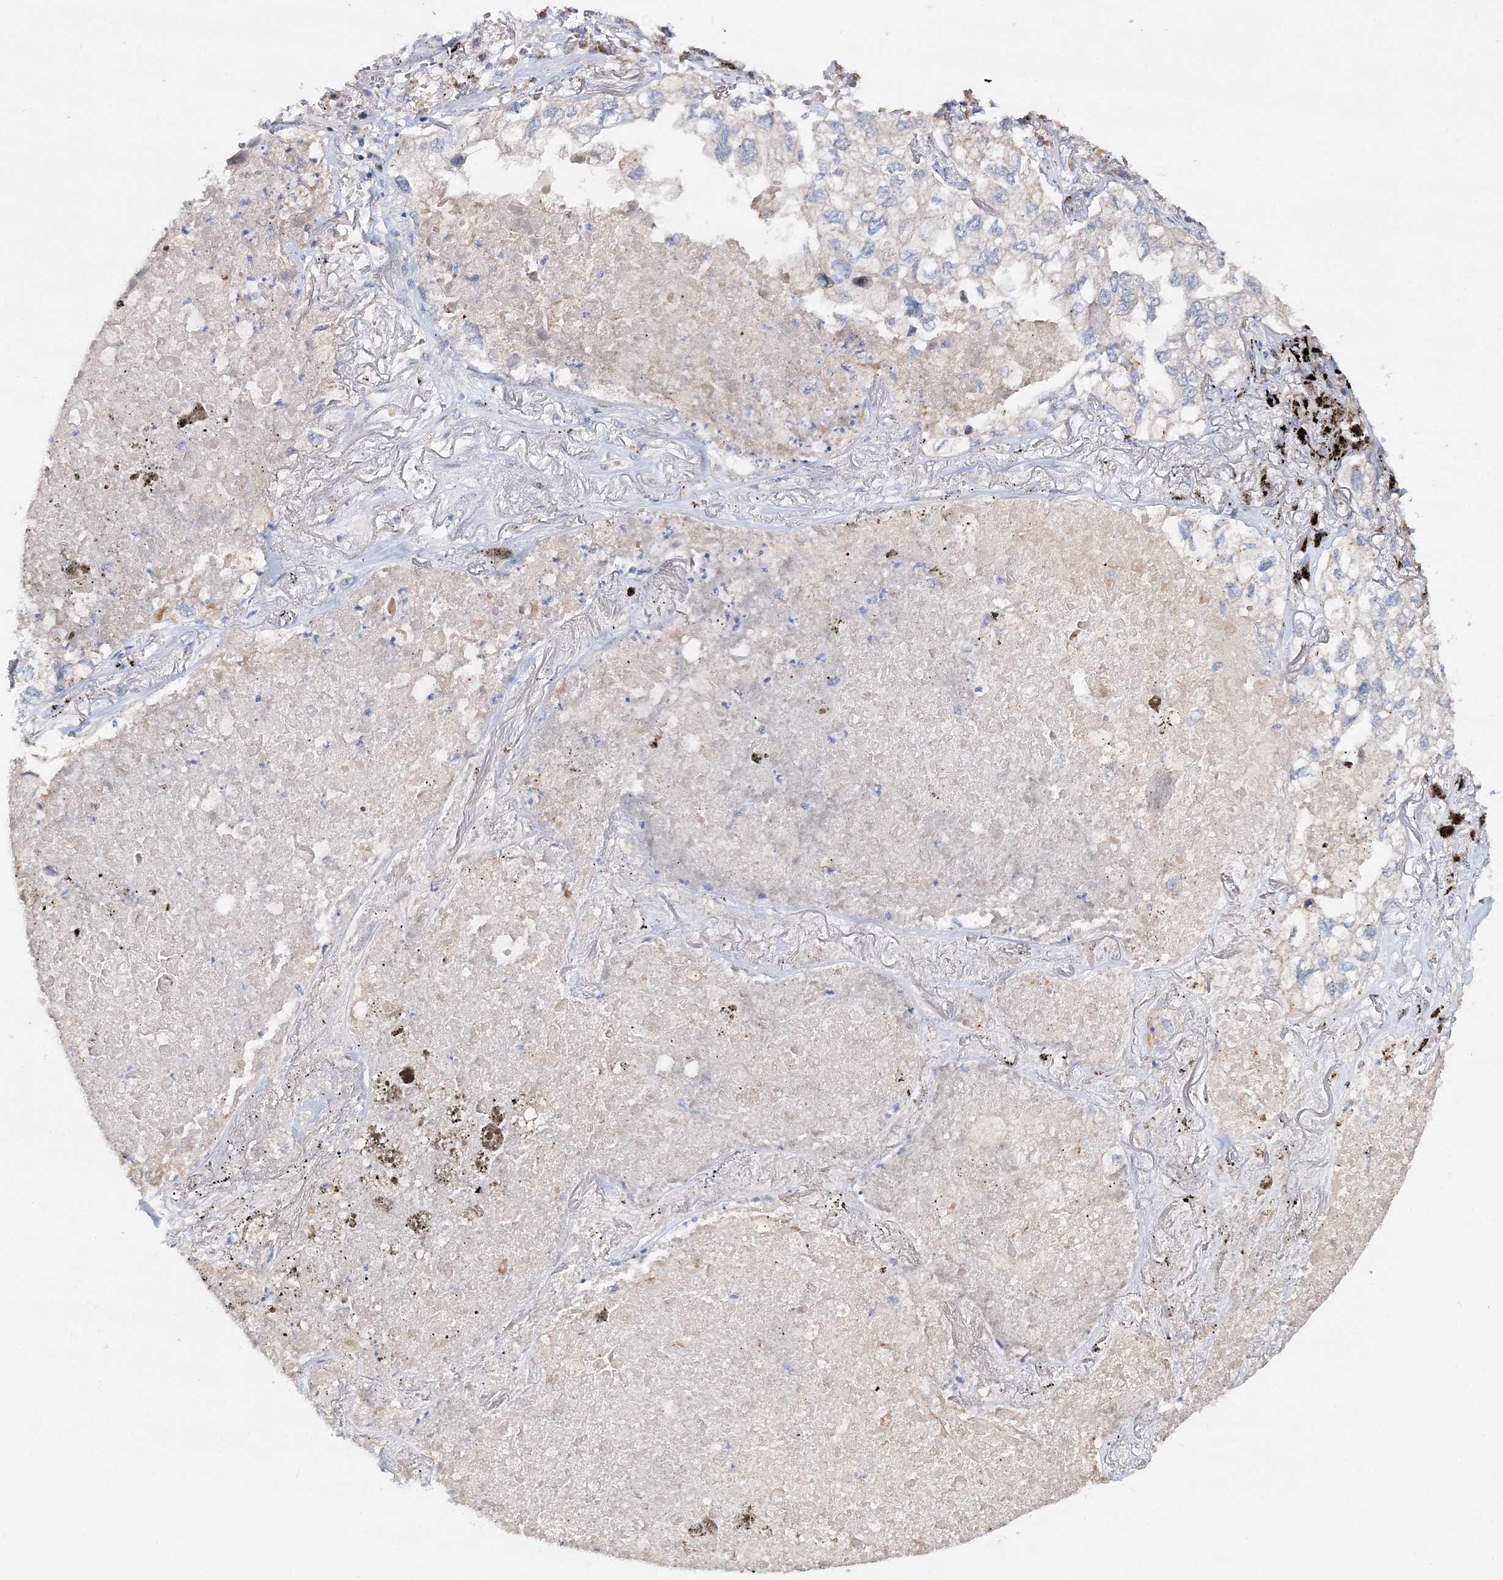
{"staining": {"intensity": "negative", "quantity": "none", "location": "none"}, "tissue": "lung cancer", "cell_type": "Tumor cells", "image_type": "cancer", "snomed": [{"axis": "morphology", "description": "Adenocarcinoma, NOS"}, {"axis": "topography", "description": "Lung"}], "caption": "The histopathology image displays no staining of tumor cells in adenocarcinoma (lung).", "gene": "GJB5", "patient": {"sex": "male", "age": 65}}